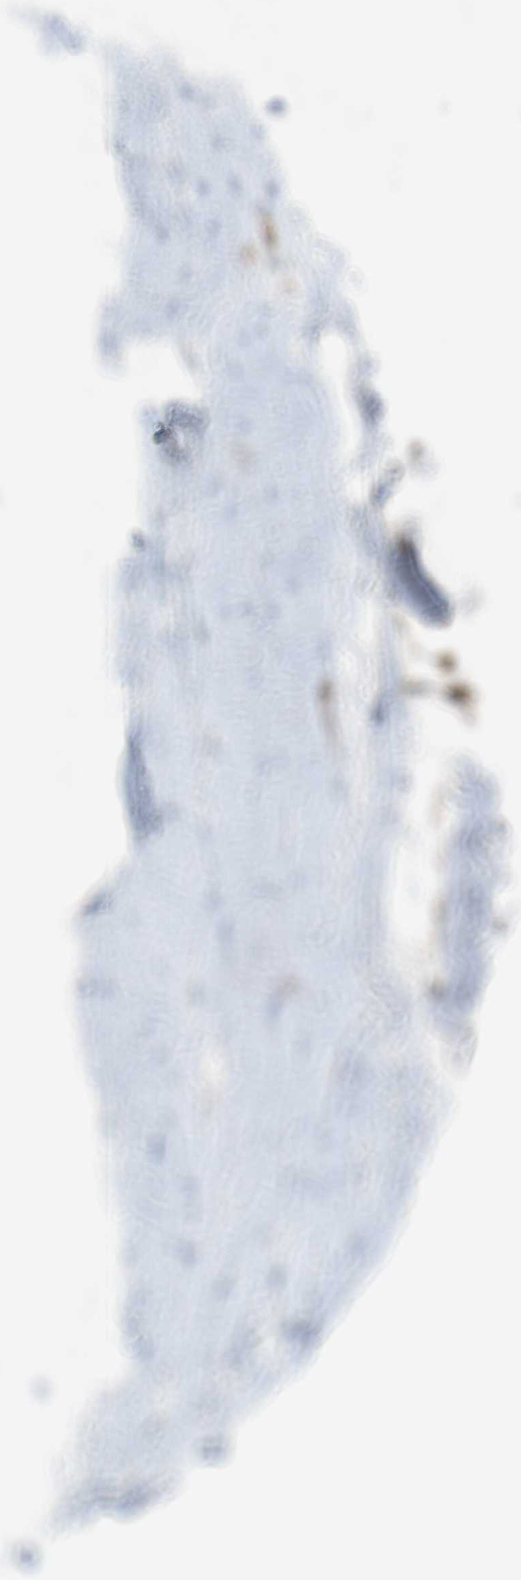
{"staining": {"intensity": "strong", "quantity": ">75%", "location": "cytoplasmic/membranous"}, "tissue": "adipose tissue", "cell_type": "Adipocytes", "image_type": "normal", "snomed": [{"axis": "morphology", "description": "Normal tissue, NOS"}, {"axis": "topography", "description": "Bronchus"}], "caption": "About >75% of adipocytes in normal human adipose tissue exhibit strong cytoplasmic/membranous protein positivity as visualized by brown immunohistochemical staining.", "gene": "PRXL2A", "patient": {"sex": "female", "age": 73}}